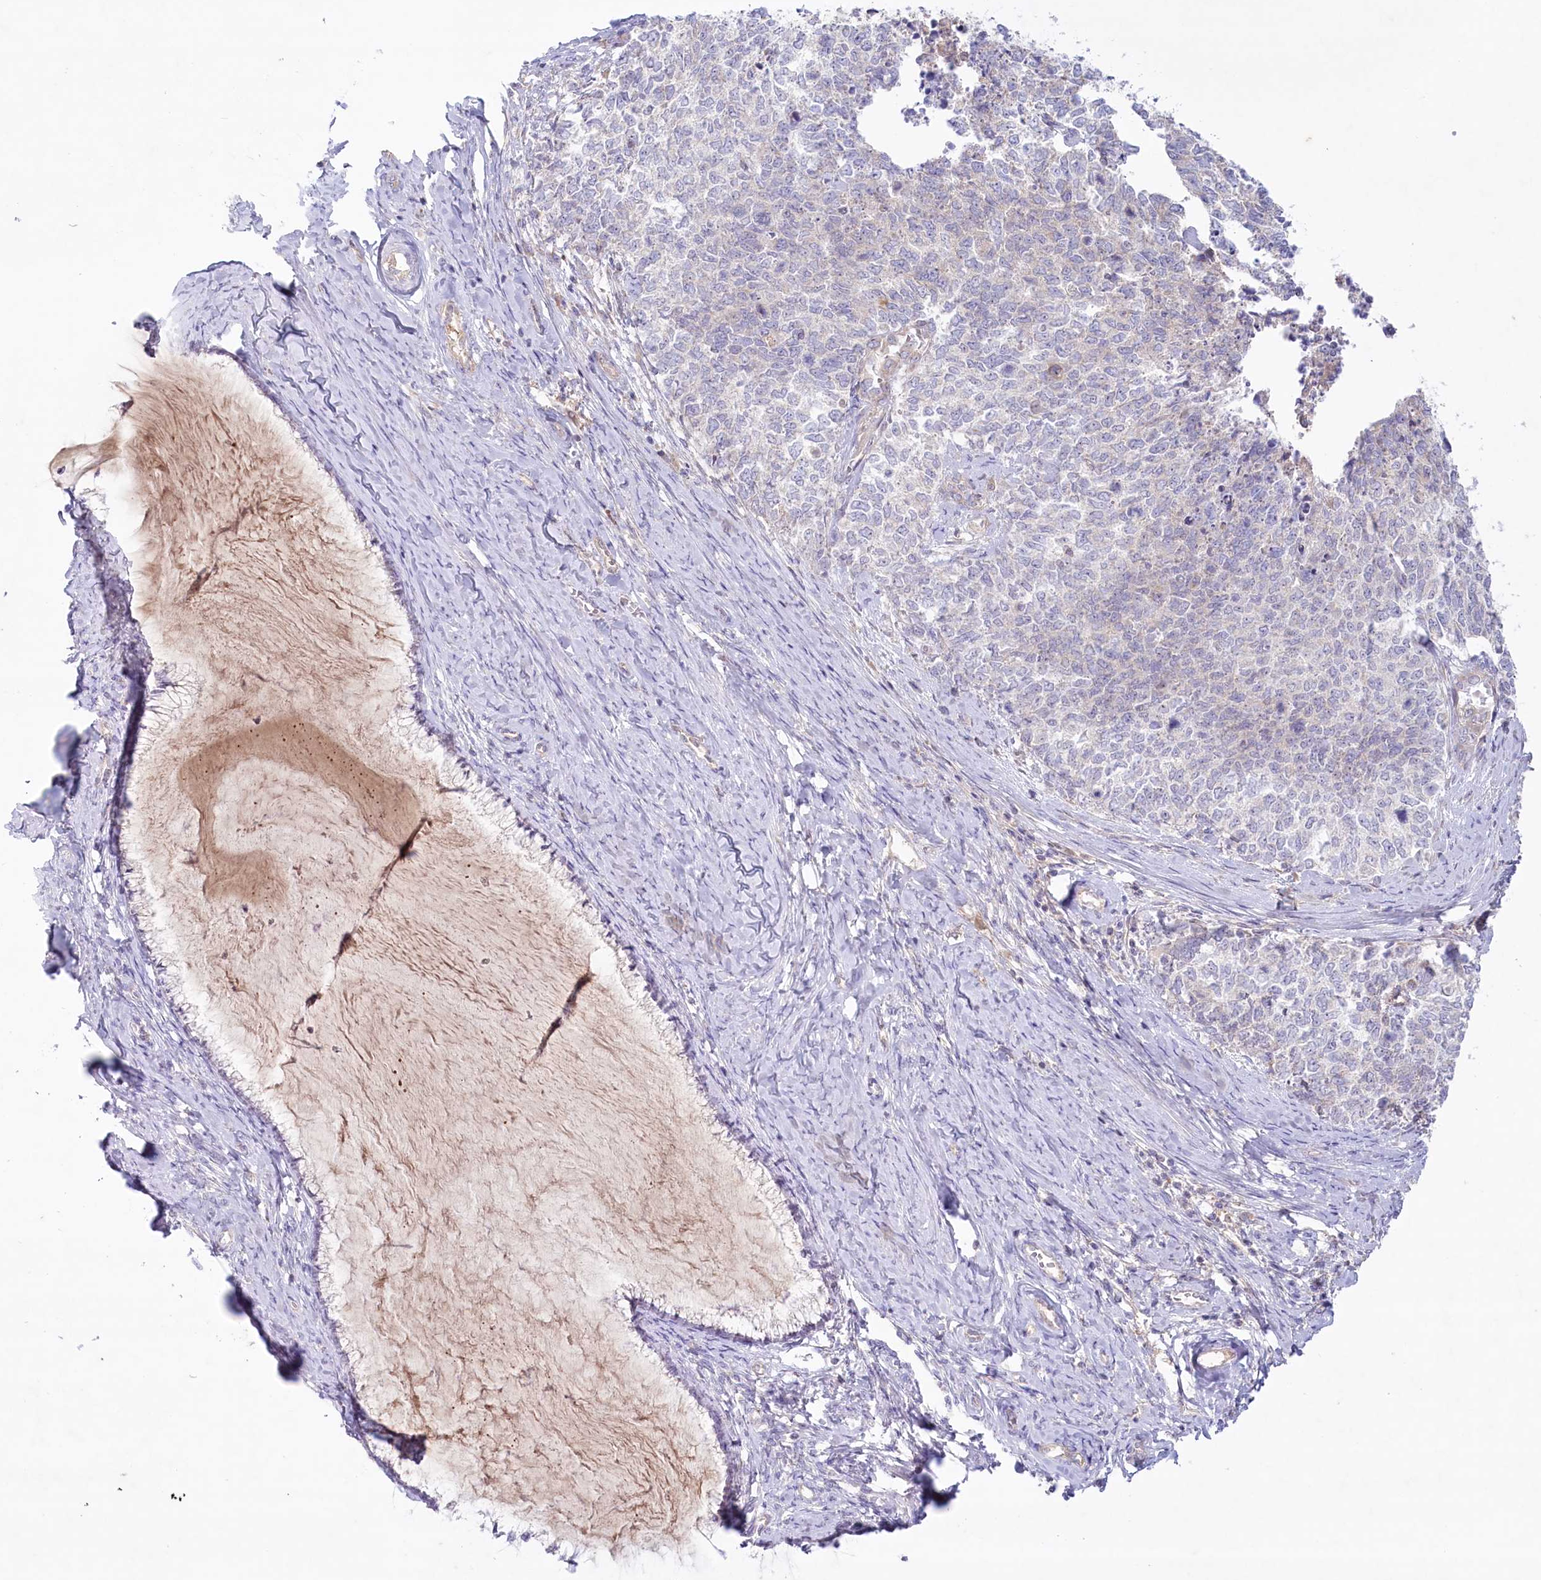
{"staining": {"intensity": "negative", "quantity": "none", "location": "none"}, "tissue": "cervical cancer", "cell_type": "Tumor cells", "image_type": "cancer", "snomed": [{"axis": "morphology", "description": "Squamous cell carcinoma, NOS"}, {"axis": "topography", "description": "Cervix"}], "caption": "Immunohistochemistry micrograph of cervical squamous cell carcinoma stained for a protein (brown), which exhibits no staining in tumor cells.", "gene": "TNIP1", "patient": {"sex": "female", "age": 63}}